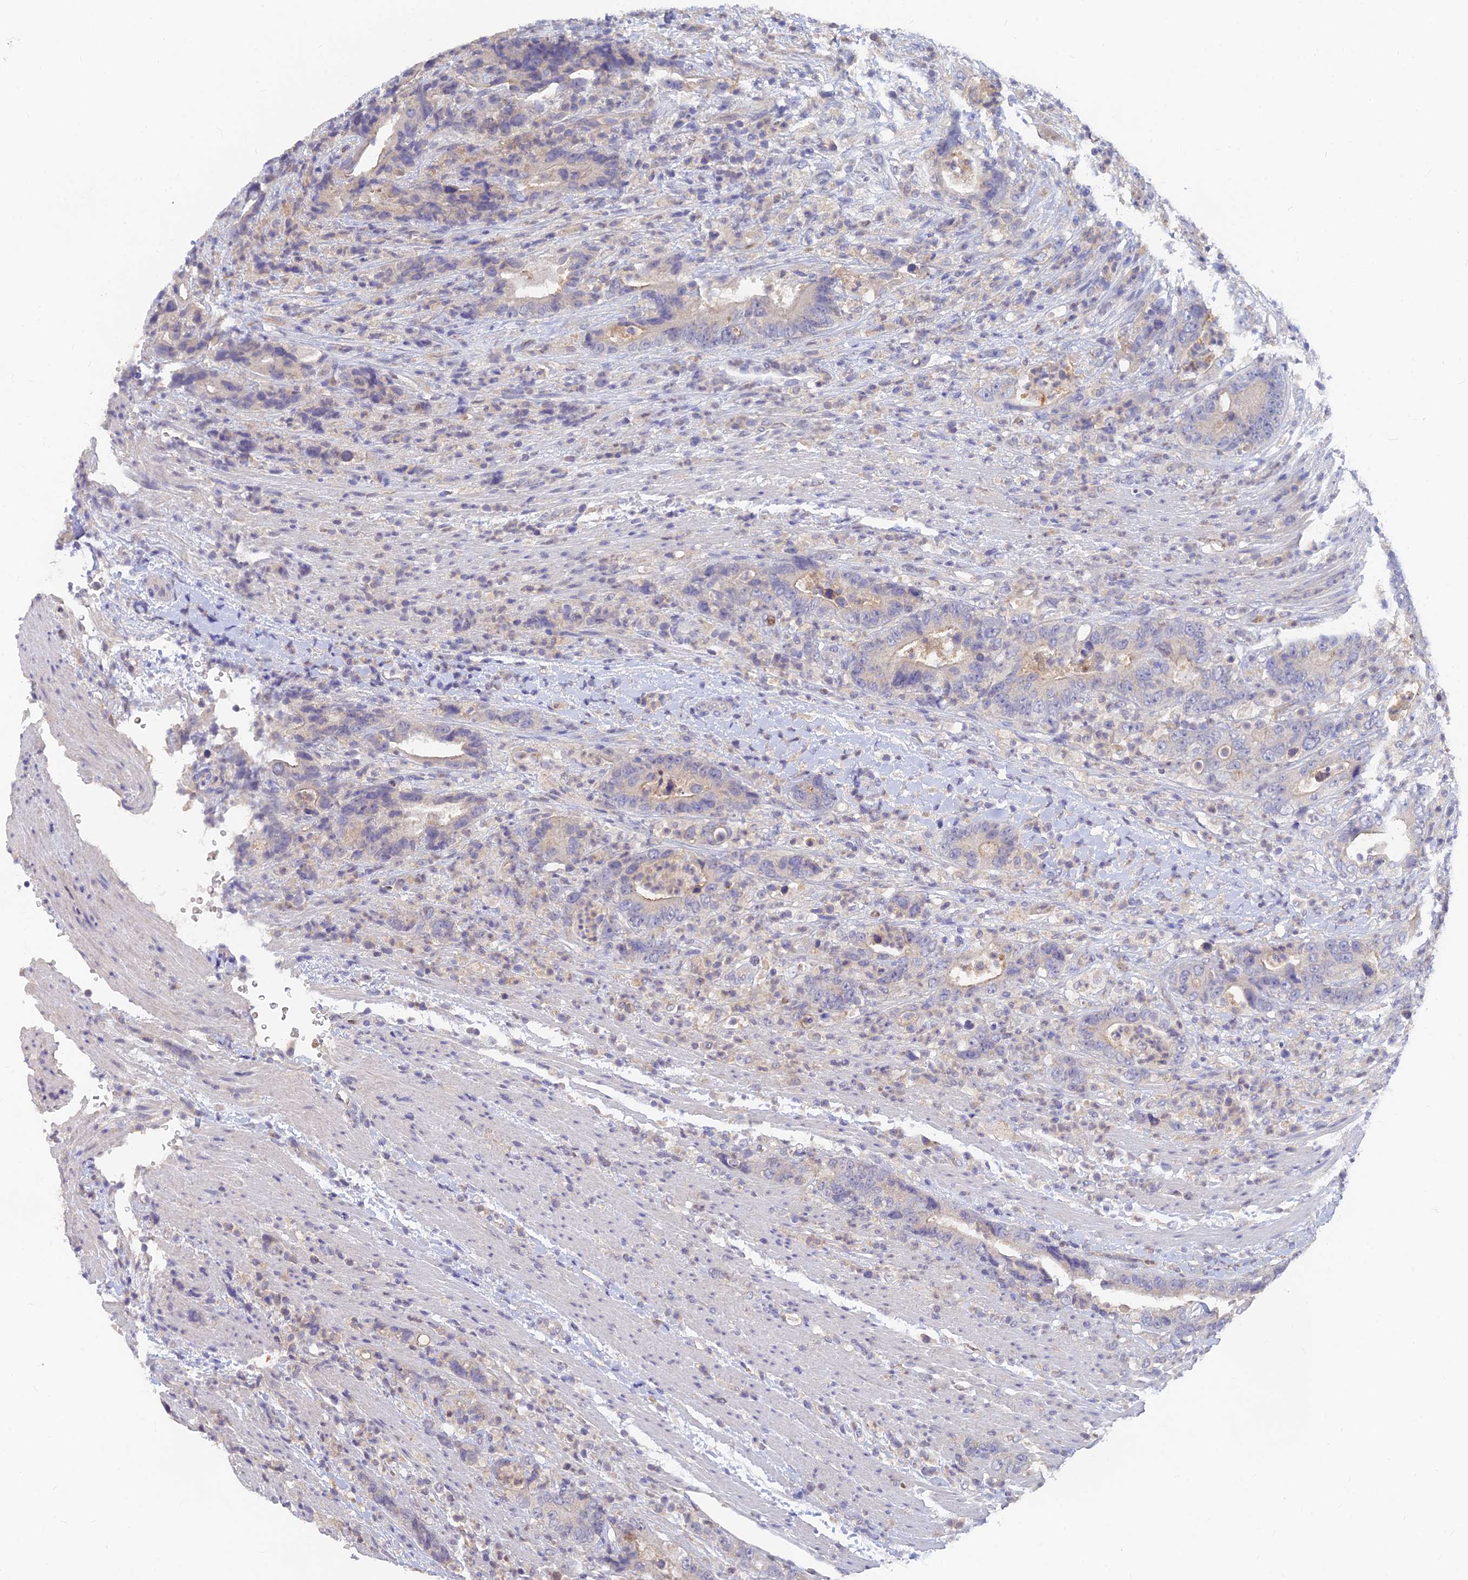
{"staining": {"intensity": "weak", "quantity": "<25%", "location": "cytoplasmic/membranous"}, "tissue": "colorectal cancer", "cell_type": "Tumor cells", "image_type": "cancer", "snomed": [{"axis": "morphology", "description": "Adenocarcinoma, NOS"}, {"axis": "topography", "description": "Colon"}], "caption": "Tumor cells show no significant protein staining in colorectal adenocarcinoma.", "gene": "ARRDC1", "patient": {"sex": "female", "age": 75}}